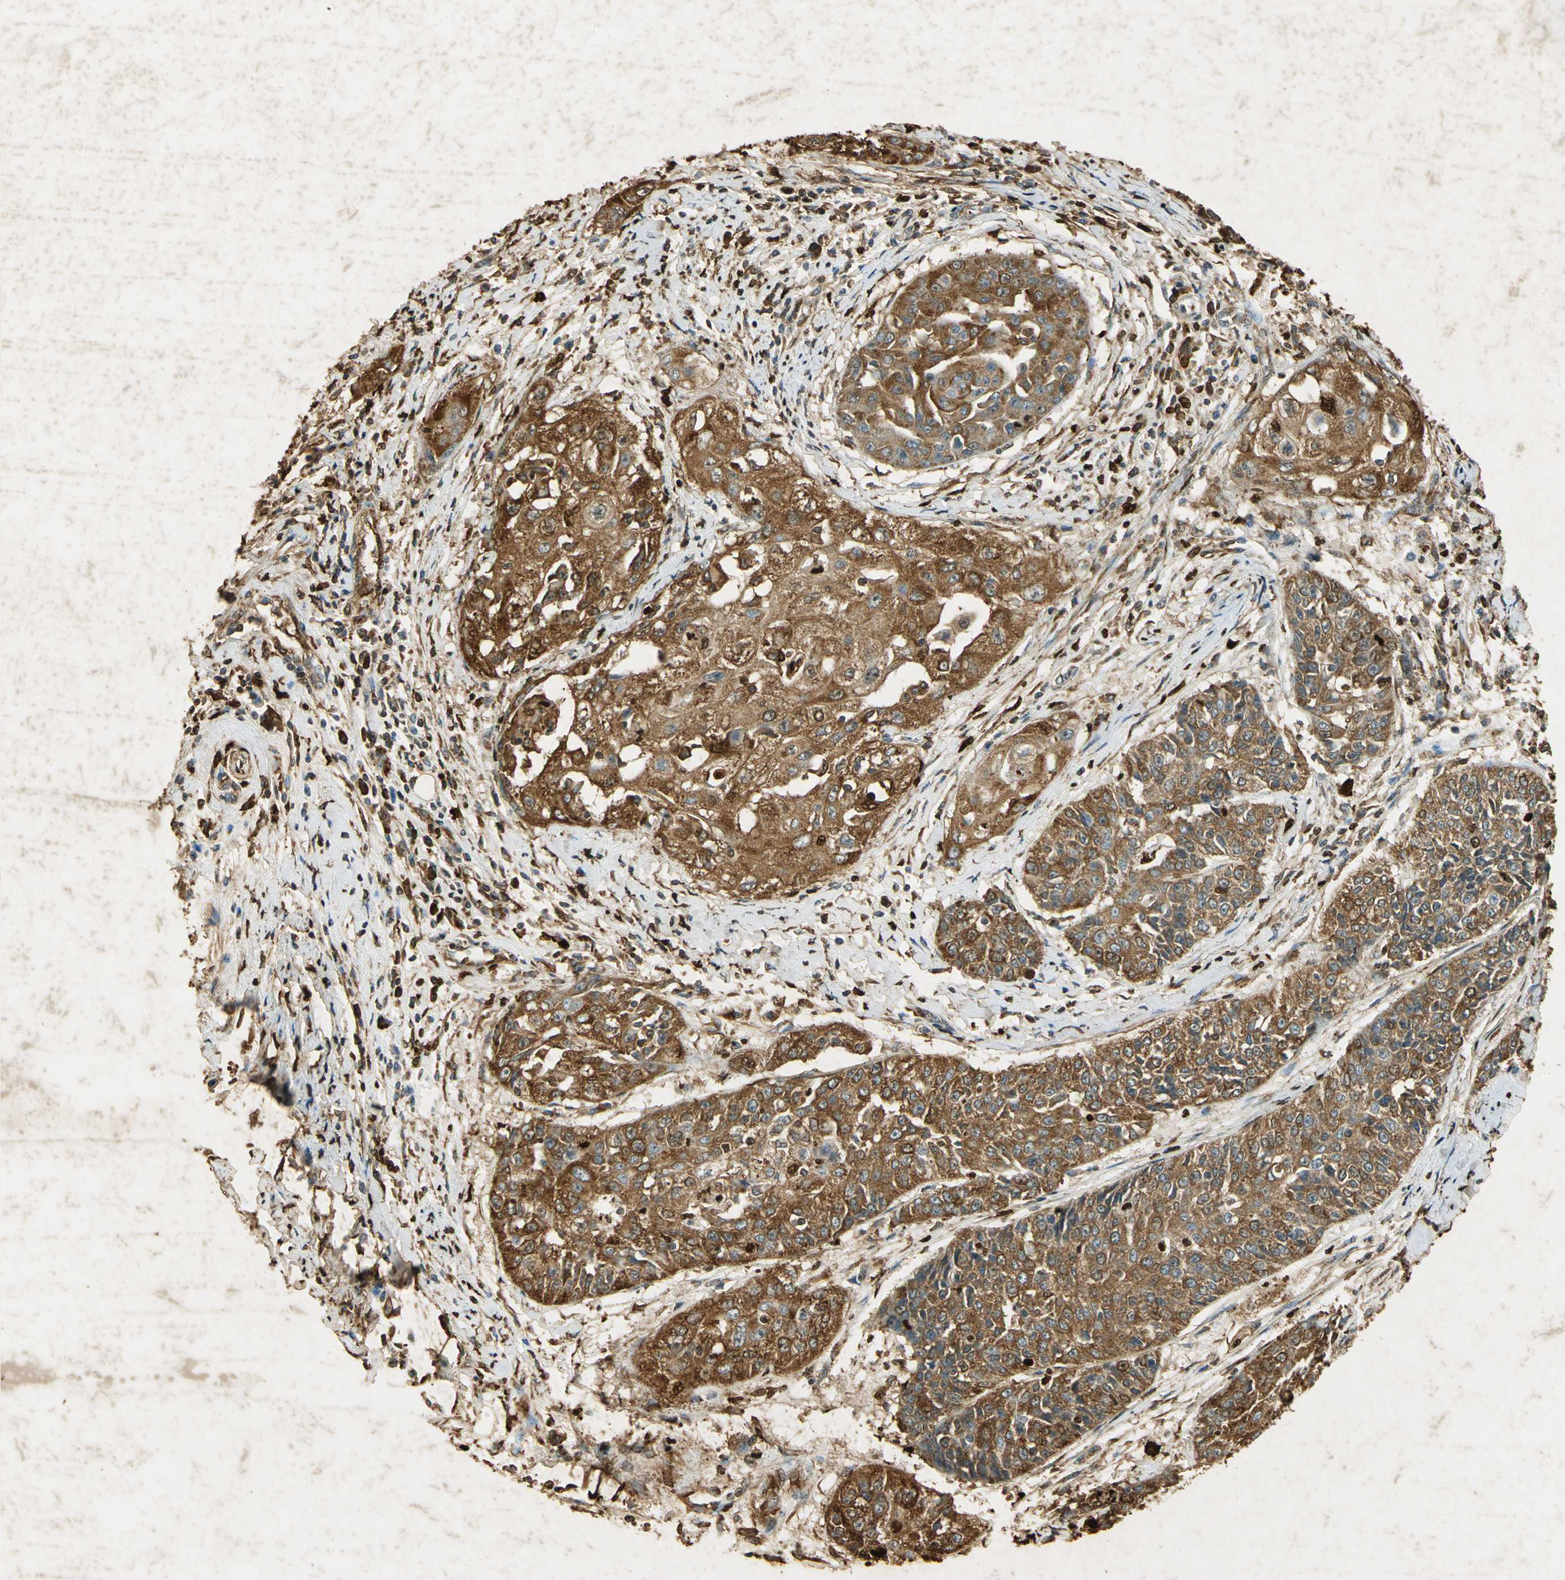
{"staining": {"intensity": "strong", "quantity": ">75%", "location": "cytoplasmic/membranous"}, "tissue": "cervical cancer", "cell_type": "Tumor cells", "image_type": "cancer", "snomed": [{"axis": "morphology", "description": "Squamous cell carcinoma, NOS"}, {"axis": "topography", "description": "Cervix"}], "caption": "This photomicrograph reveals immunohistochemistry staining of cervical cancer, with high strong cytoplasmic/membranous positivity in approximately >75% of tumor cells.", "gene": "ANXA4", "patient": {"sex": "female", "age": 64}}